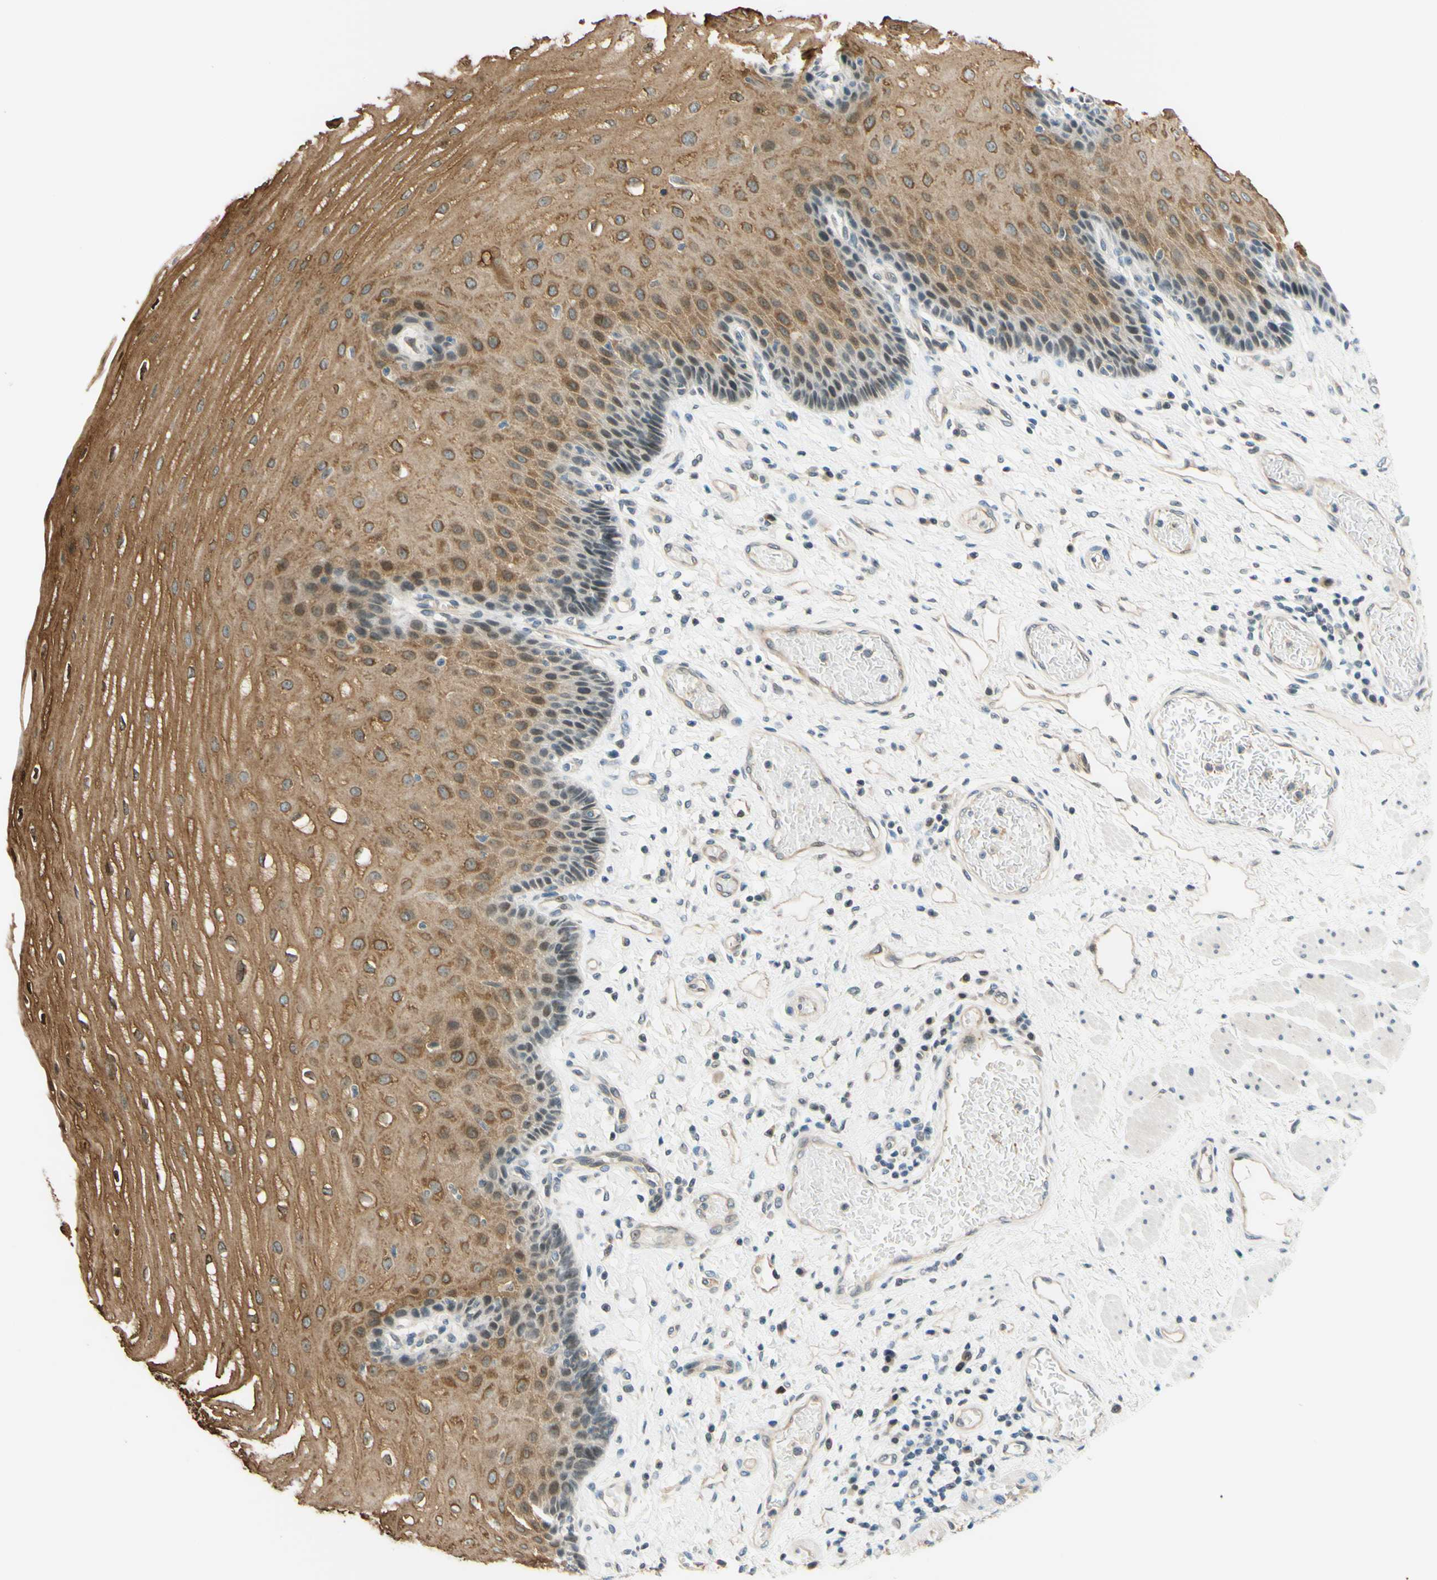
{"staining": {"intensity": "moderate", "quantity": ">75%", "location": "cytoplasmic/membranous"}, "tissue": "esophagus", "cell_type": "Squamous epithelial cells", "image_type": "normal", "snomed": [{"axis": "morphology", "description": "Normal tissue, NOS"}, {"axis": "topography", "description": "Esophagus"}], "caption": "A micrograph of esophagus stained for a protein shows moderate cytoplasmic/membranous brown staining in squamous epithelial cells. The protein is shown in brown color, while the nuclei are stained blue.", "gene": "C2CD2L", "patient": {"sex": "male", "age": 54}}